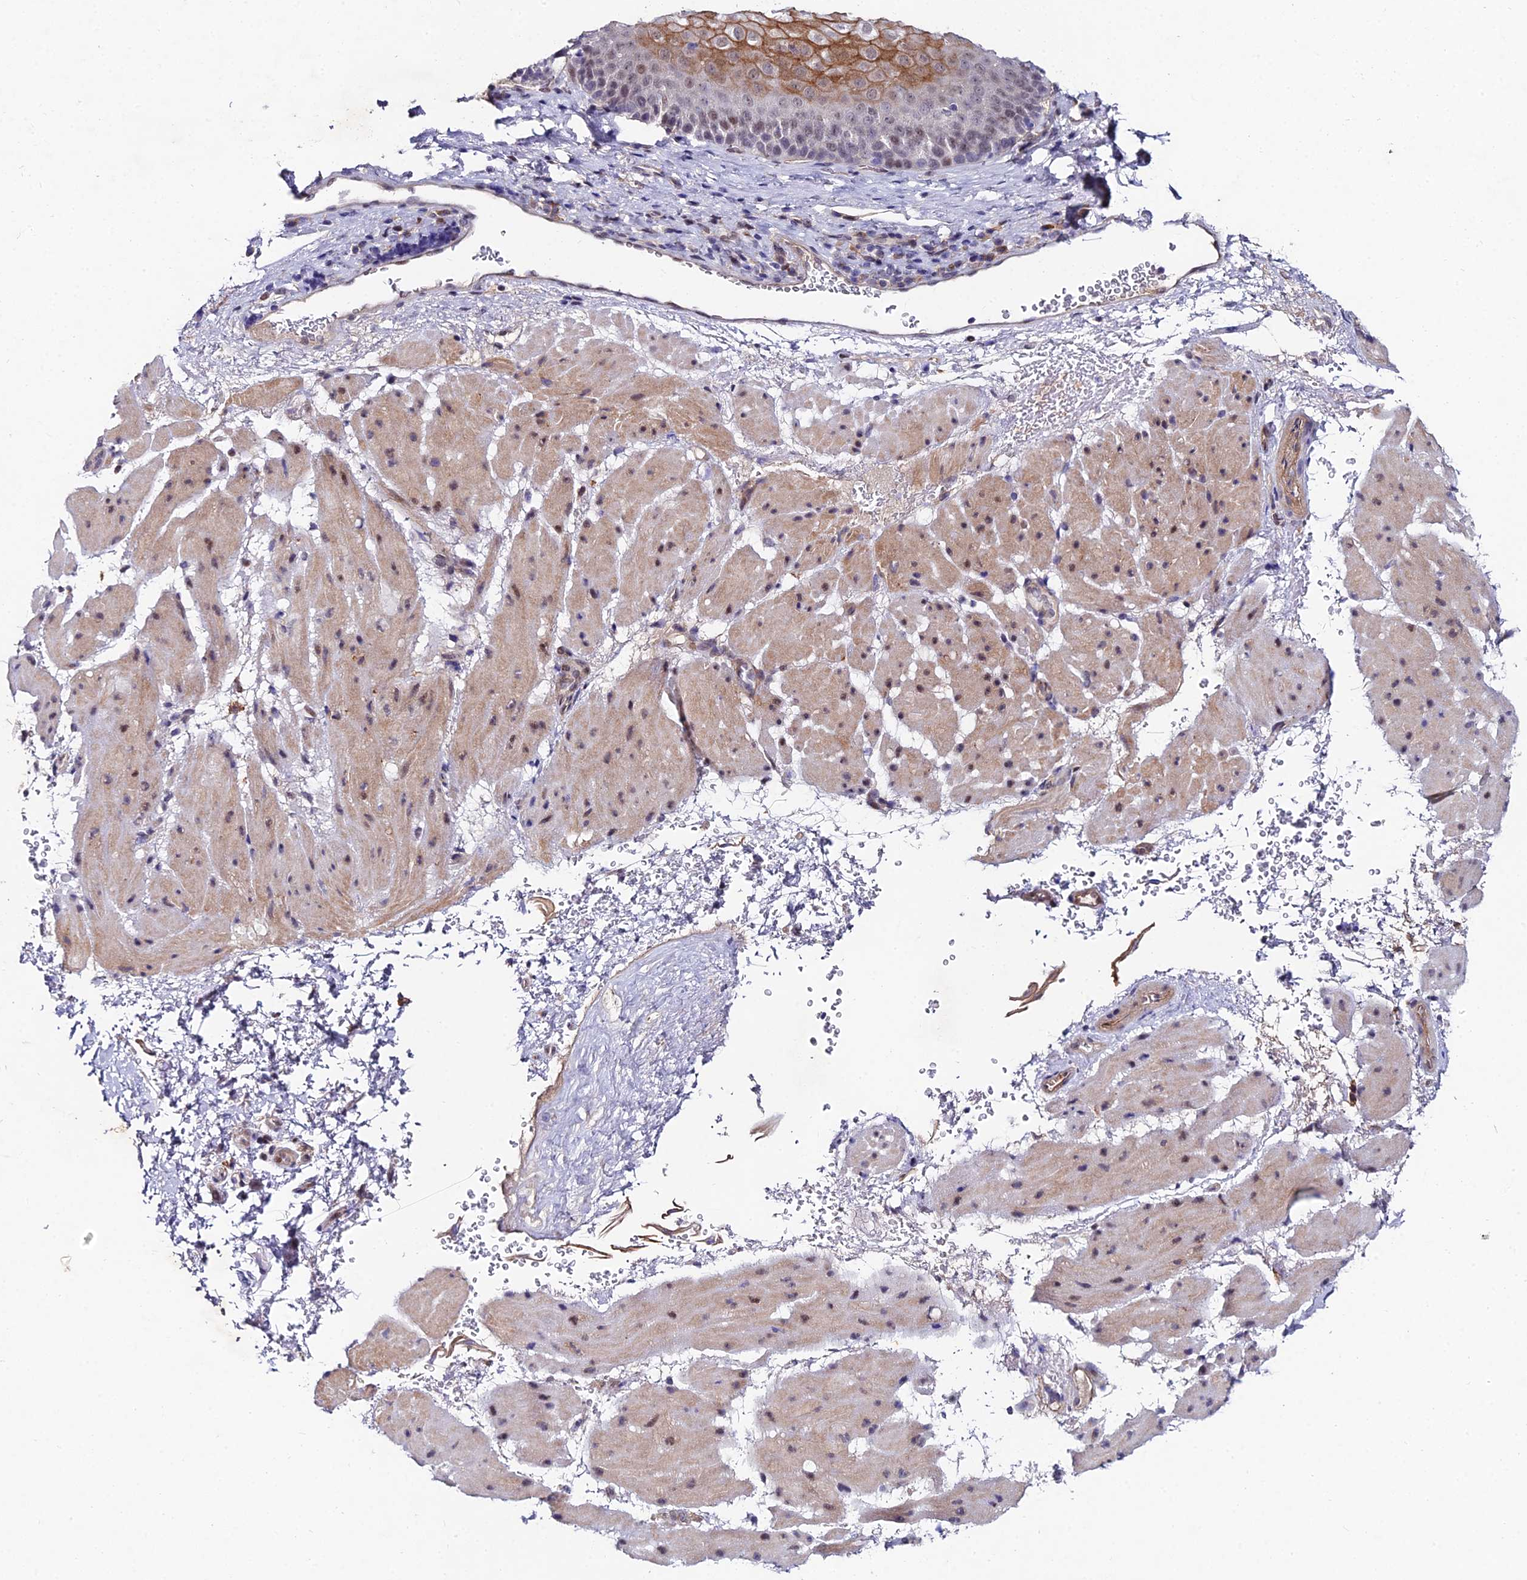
{"staining": {"intensity": "moderate", "quantity": "25%-75%", "location": "cytoplasmic/membranous,nuclear"}, "tissue": "esophagus", "cell_type": "Squamous epithelial cells", "image_type": "normal", "snomed": [{"axis": "morphology", "description": "Normal tissue, NOS"}, {"axis": "topography", "description": "Esophagus"}], "caption": "Moderate cytoplasmic/membranous,nuclear expression for a protein is present in approximately 25%-75% of squamous epithelial cells of benign esophagus using IHC.", "gene": "TRIM24", "patient": {"sex": "female", "age": 66}}